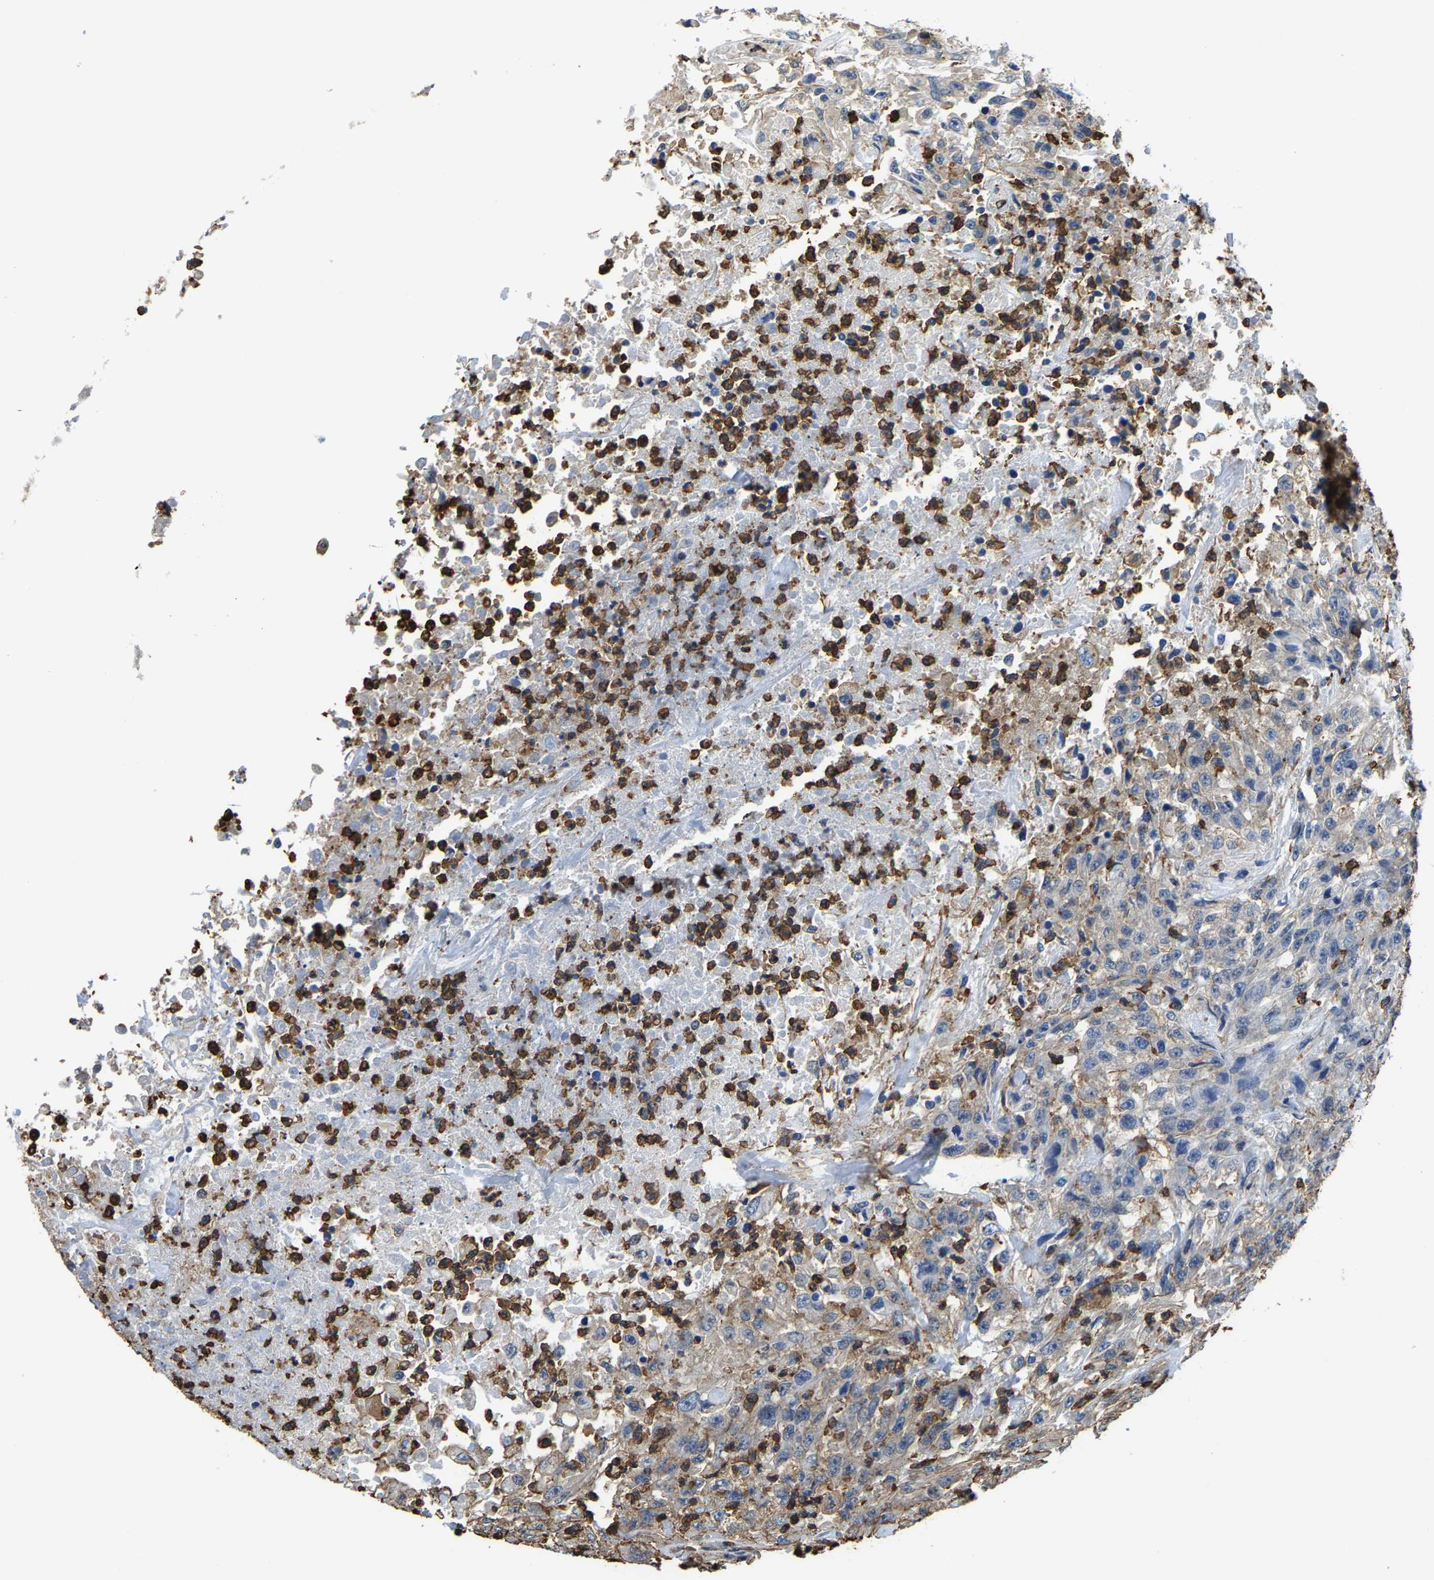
{"staining": {"intensity": "weak", "quantity": "<25%", "location": "cytoplasmic/membranous"}, "tissue": "urothelial cancer", "cell_type": "Tumor cells", "image_type": "cancer", "snomed": [{"axis": "morphology", "description": "Urothelial carcinoma, High grade"}, {"axis": "topography", "description": "Urinary bladder"}], "caption": "High power microscopy photomicrograph of an immunohistochemistry image of urothelial cancer, revealing no significant expression in tumor cells.", "gene": "TRAF6", "patient": {"sex": "male", "age": 46}}